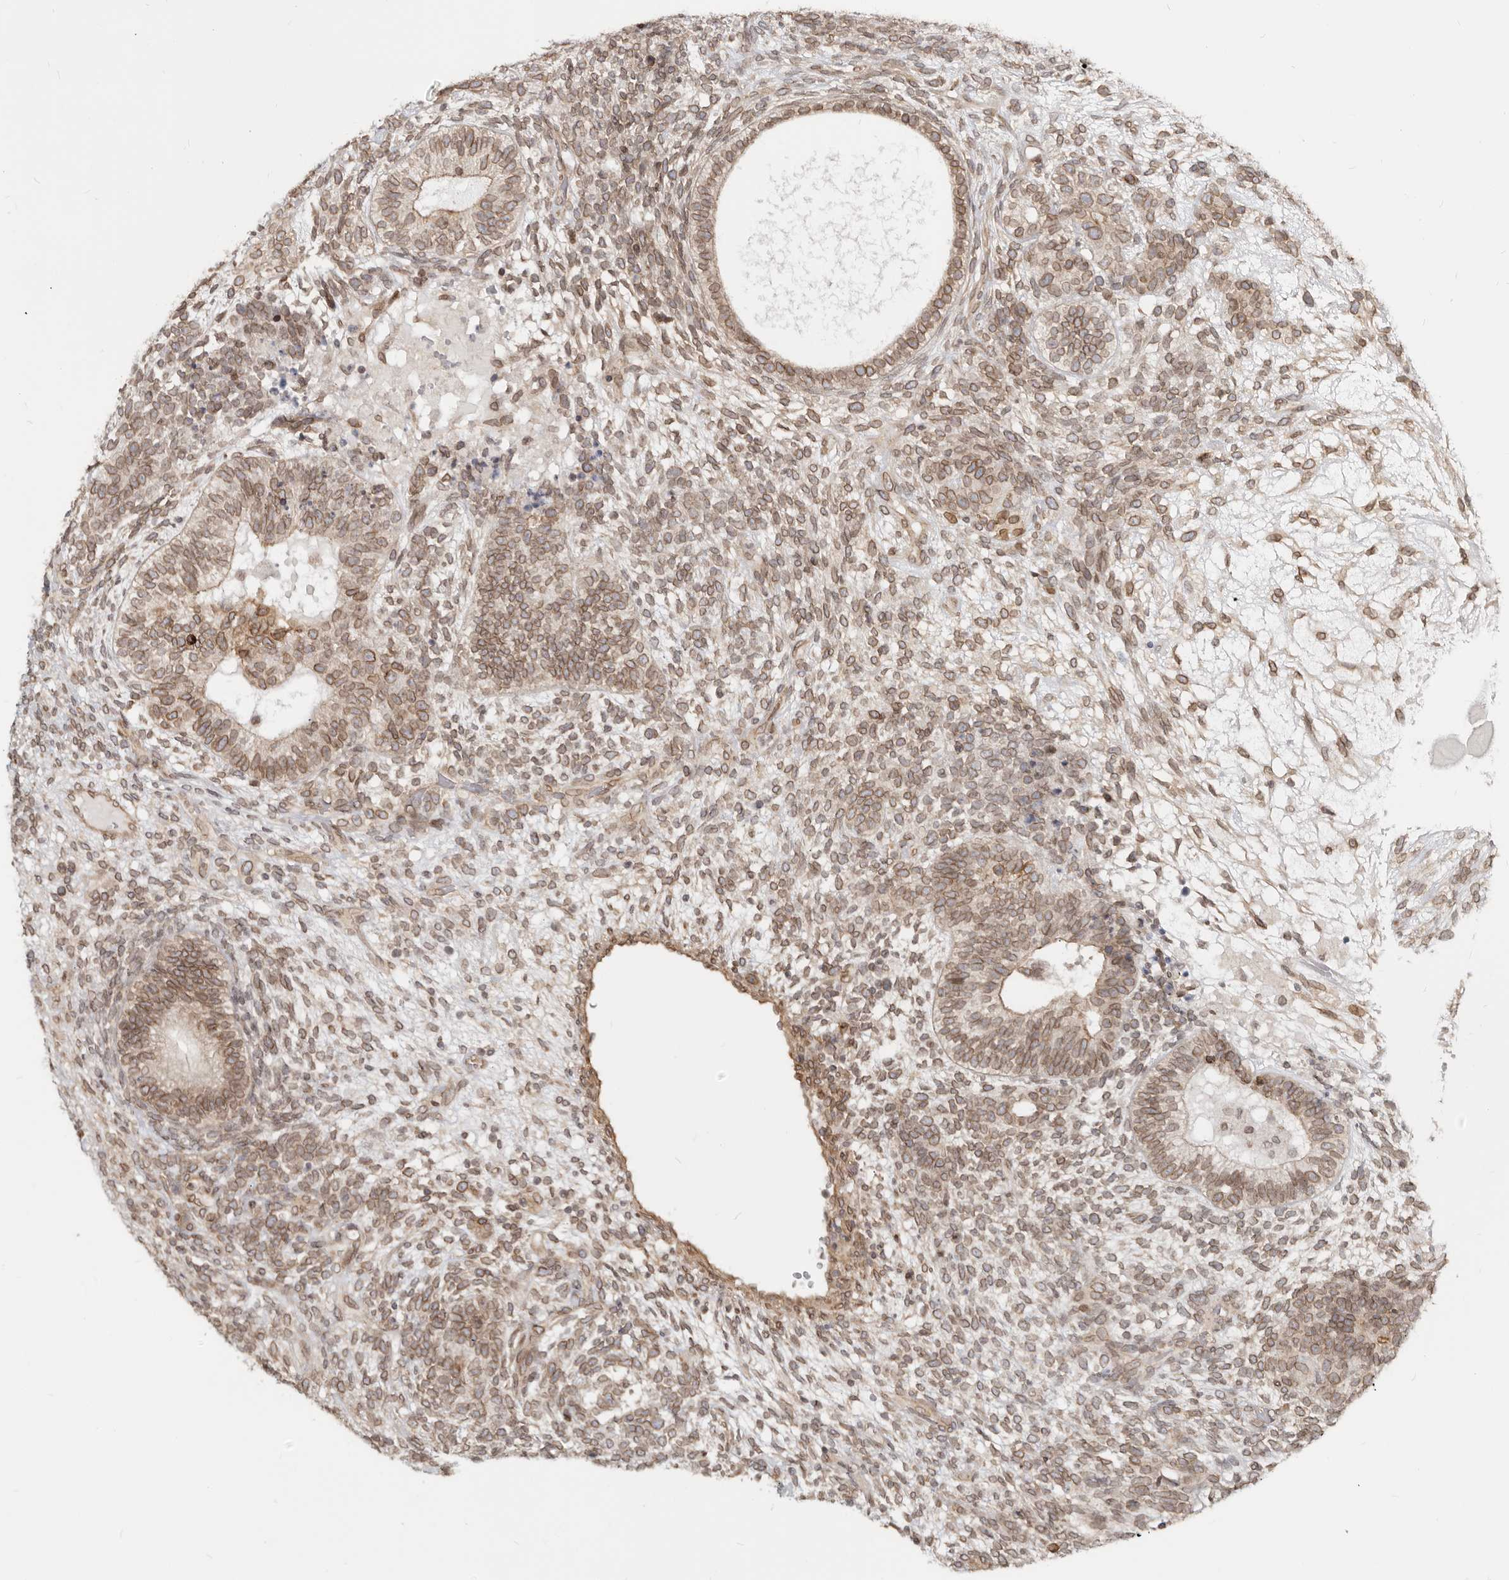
{"staining": {"intensity": "moderate", "quantity": ">75%", "location": "cytoplasmic/membranous,nuclear"}, "tissue": "testis cancer", "cell_type": "Tumor cells", "image_type": "cancer", "snomed": [{"axis": "morphology", "description": "Seminoma, NOS"}, {"axis": "morphology", "description": "Carcinoma, Embryonal, NOS"}, {"axis": "topography", "description": "Testis"}], "caption": "Testis seminoma was stained to show a protein in brown. There is medium levels of moderate cytoplasmic/membranous and nuclear staining in approximately >75% of tumor cells. Nuclei are stained in blue.", "gene": "NUP153", "patient": {"sex": "male", "age": 28}}